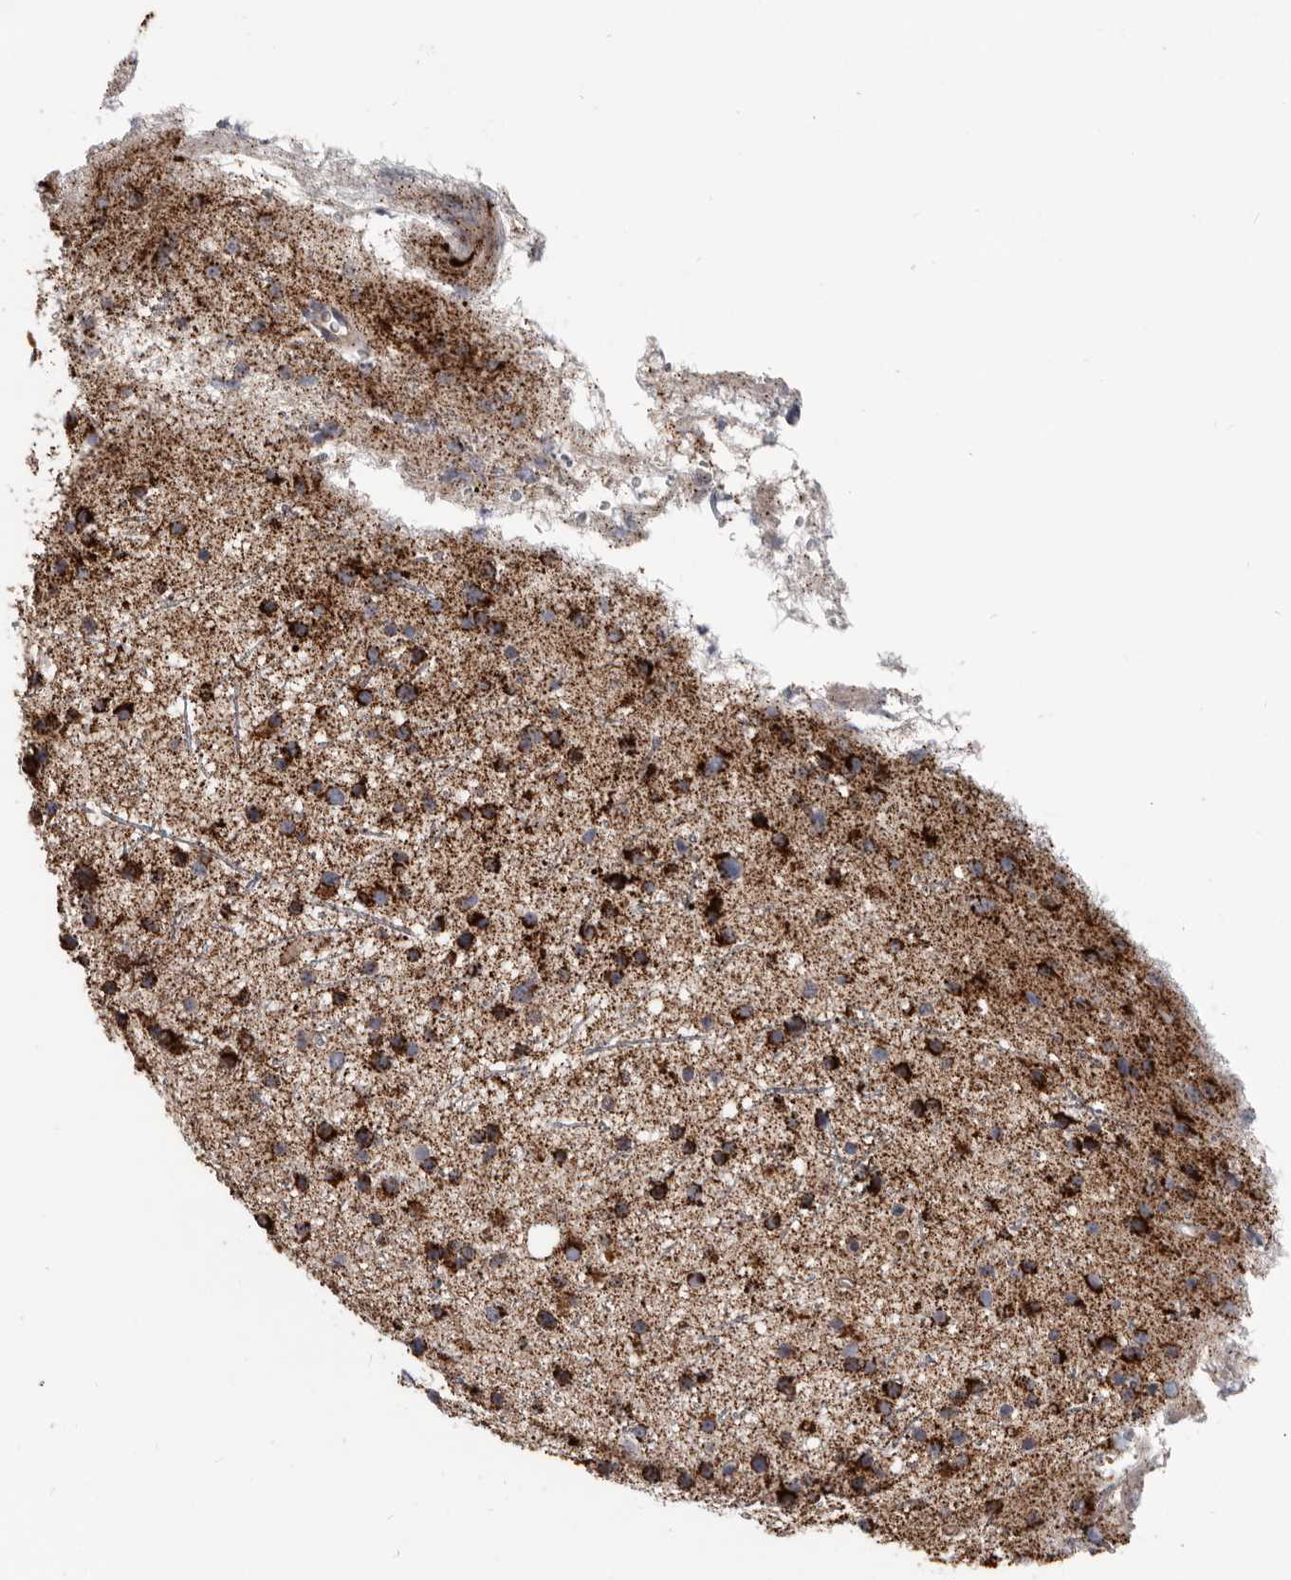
{"staining": {"intensity": "strong", "quantity": ">75%", "location": "cytoplasmic/membranous"}, "tissue": "glioma", "cell_type": "Tumor cells", "image_type": "cancer", "snomed": [{"axis": "morphology", "description": "Glioma, malignant, Low grade"}, {"axis": "topography", "description": "Cerebral cortex"}], "caption": "Strong cytoplasmic/membranous protein expression is present in approximately >75% of tumor cells in glioma.", "gene": "ALDH5A1", "patient": {"sex": "female", "age": 39}}